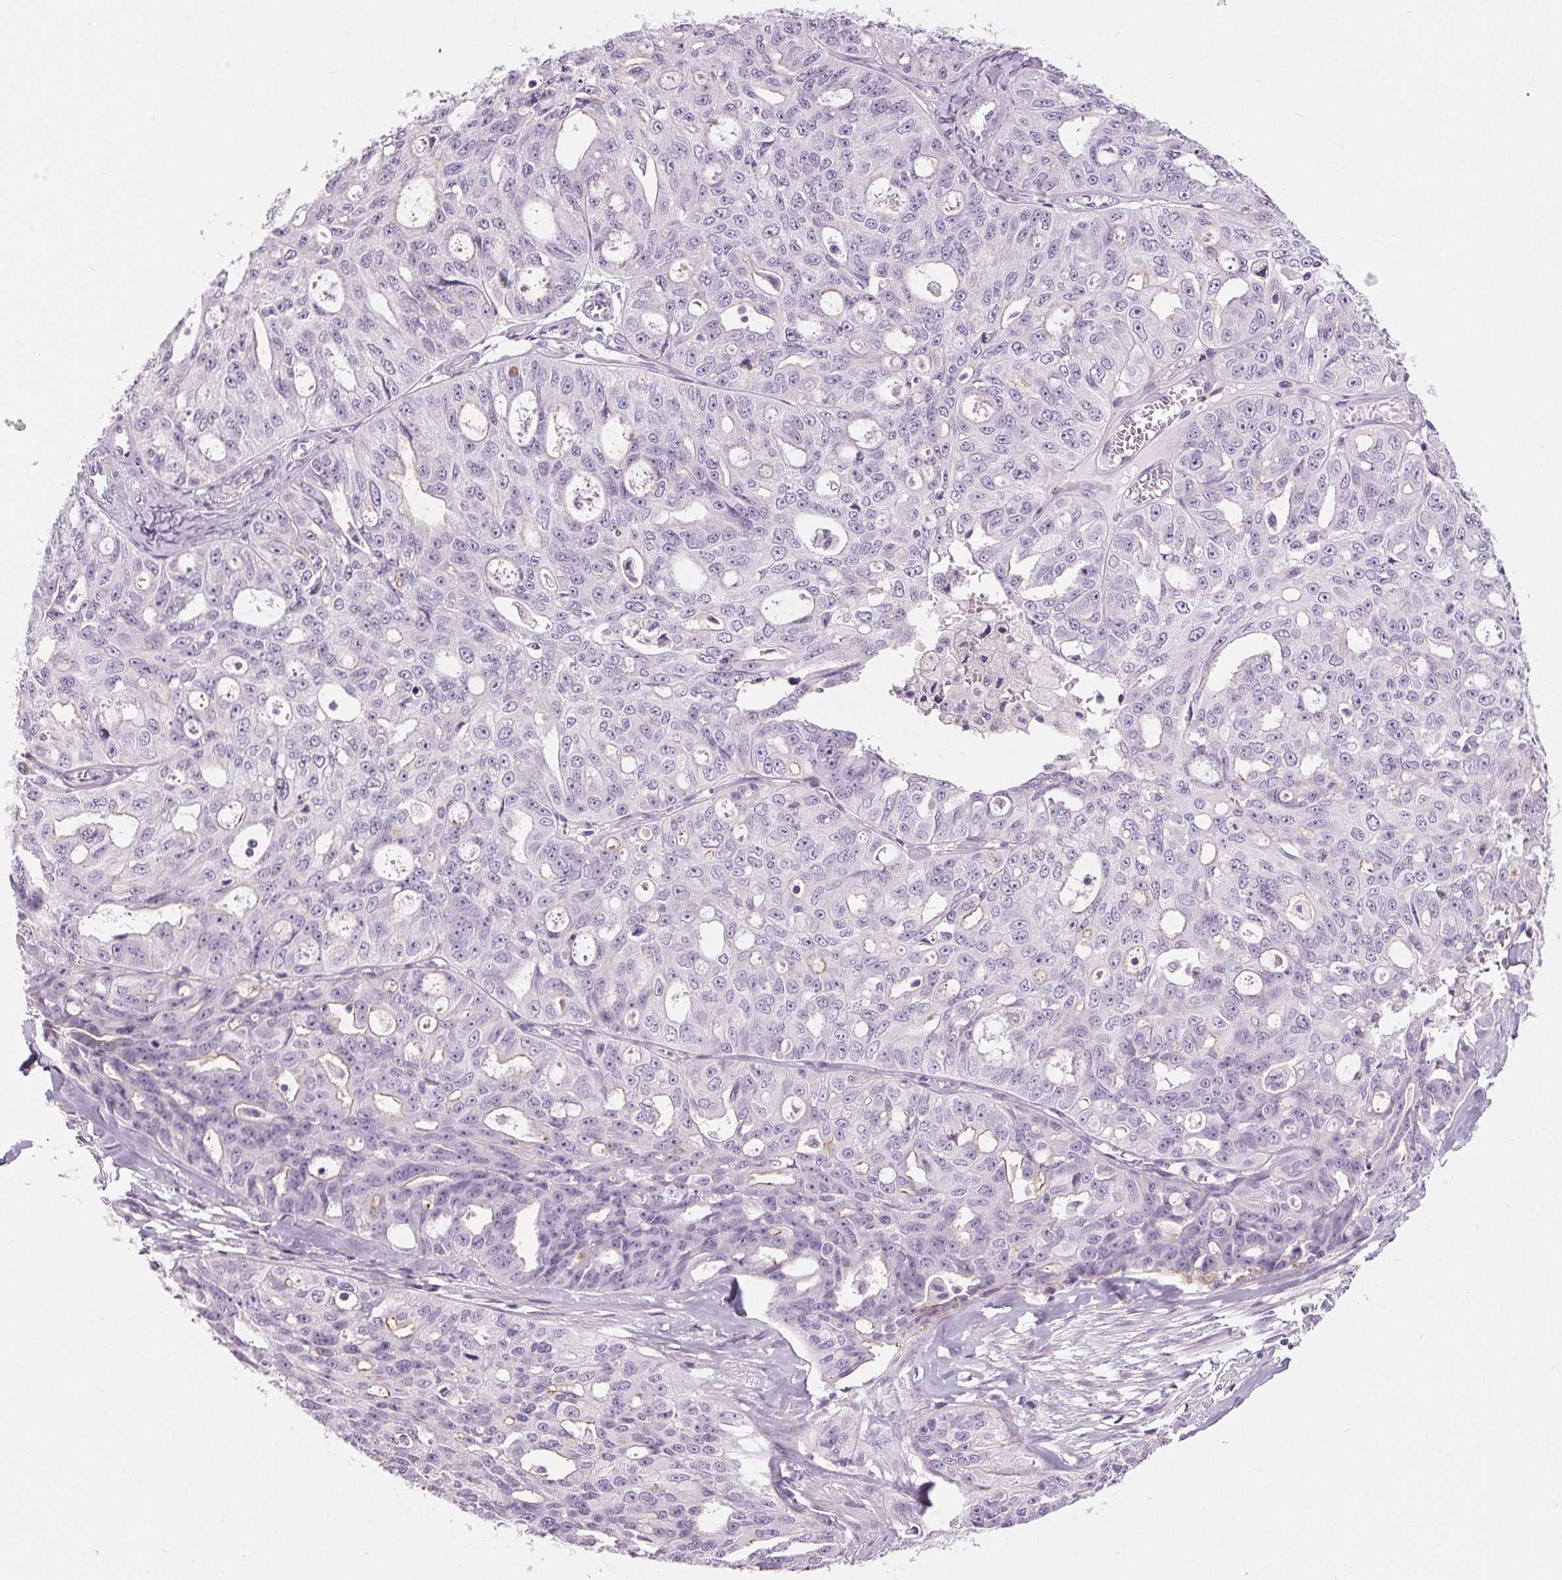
{"staining": {"intensity": "weak", "quantity": "<25%", "location": "cytoplasmic/membranous"}, "tissue": "ovarian cancer", "cell_type": "Tumor cells", "image_type": "cancer", "snomed": [{"axis": "morphology", "description": "Carcinoma, endometroid"}, {"axis": "topography", "description": "Ovary"}], "caption": "The histopathology image demonstrates no significant positivity in tumor cells of ovarian cancer.", "gene": "MISP", "patient": {"sex": "female", "age": 65}}